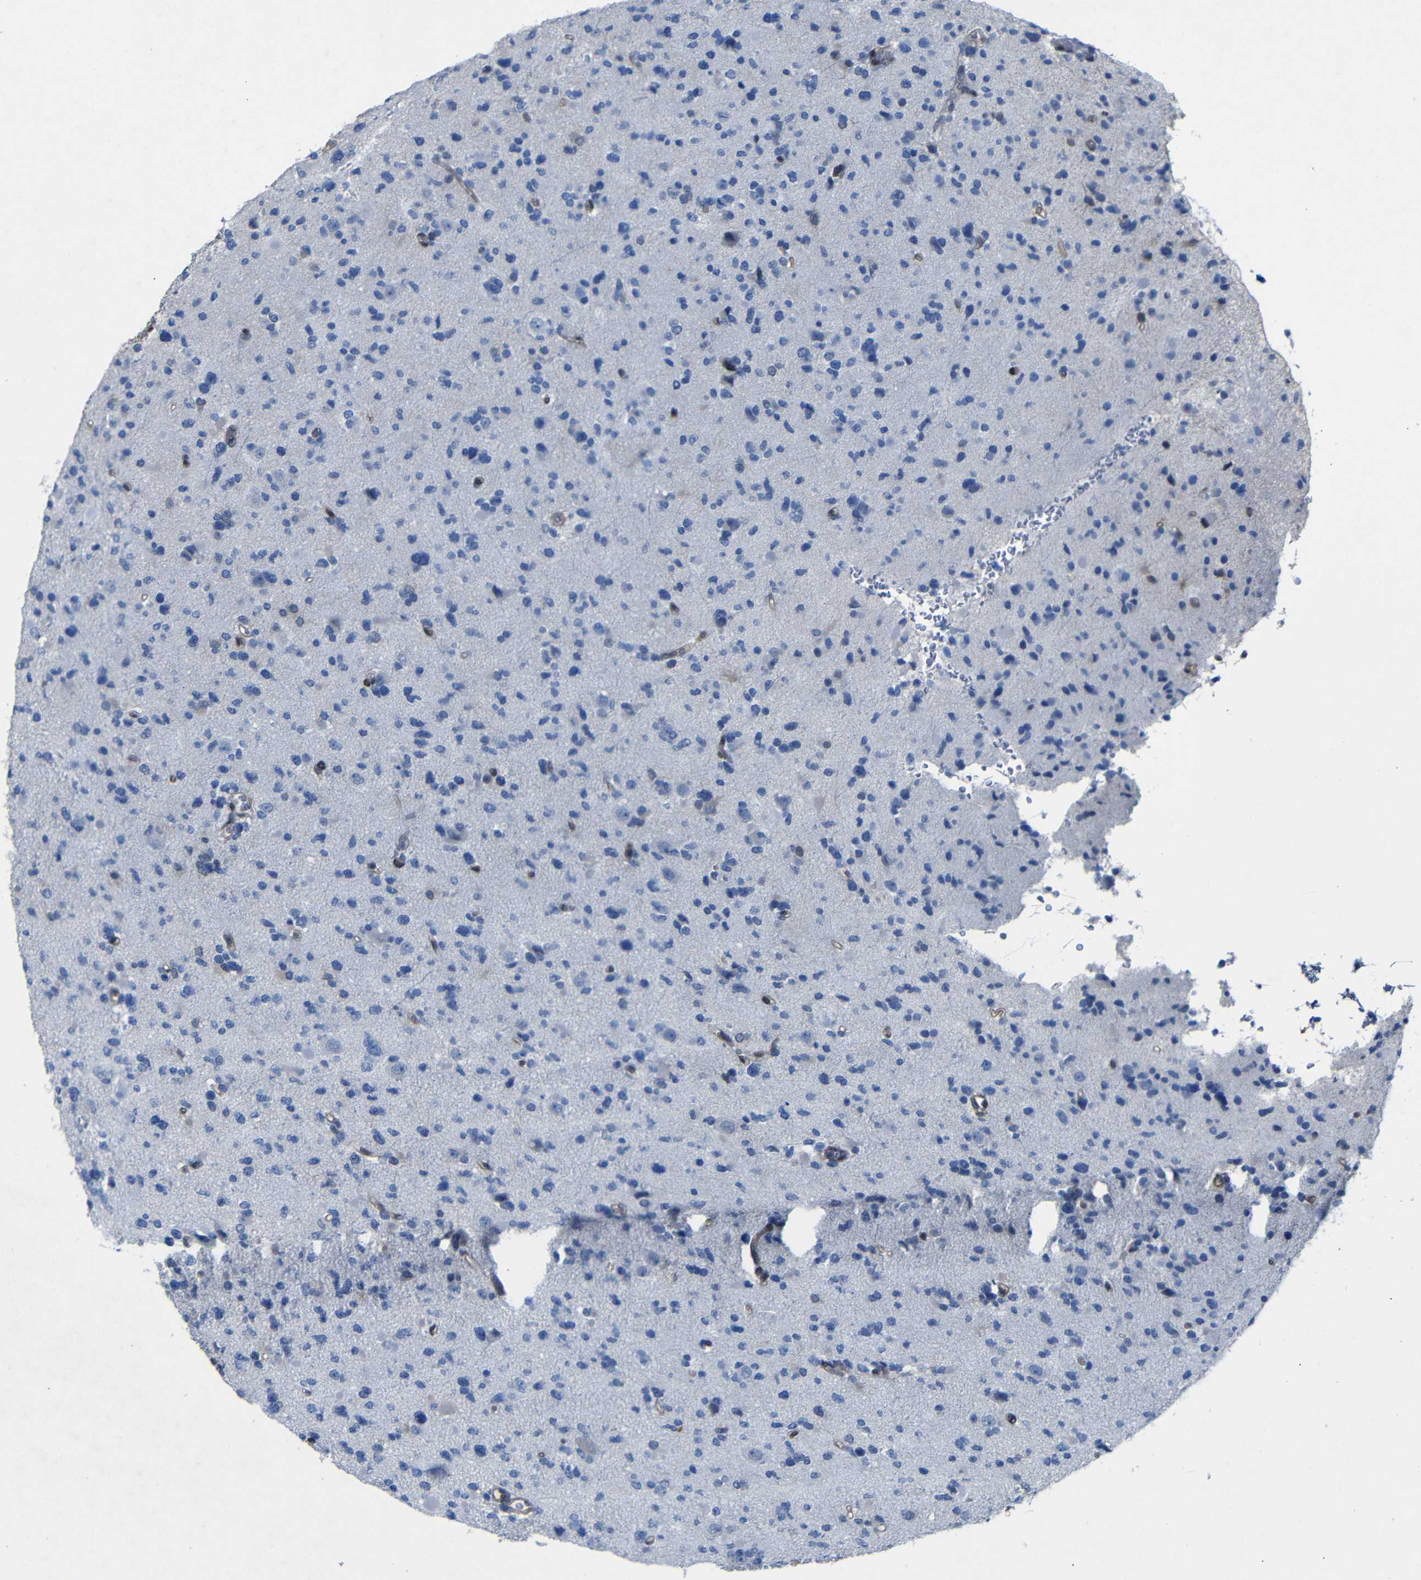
{"staining": {"intensity": "negative", "quantity": "none", "location": "none"}, "tissue": "glioma", "cell_type": "Tumor cells", "image_type": "cancer", "snomed": [{"axis": "morphology", "description": "Glioma, malignant, Low grade"}, {"axis": "topography", "description": "Brain"}], "caption": "High power microscopy photomicrograph of an immunohistochemistry (IHC) image of malignant glioma (low-grade), revealing no significant staining in tumor cells. Nuclei are stained in blue.", "gene": "YAP1", "patient": {"sex": "female", "age": 22}}